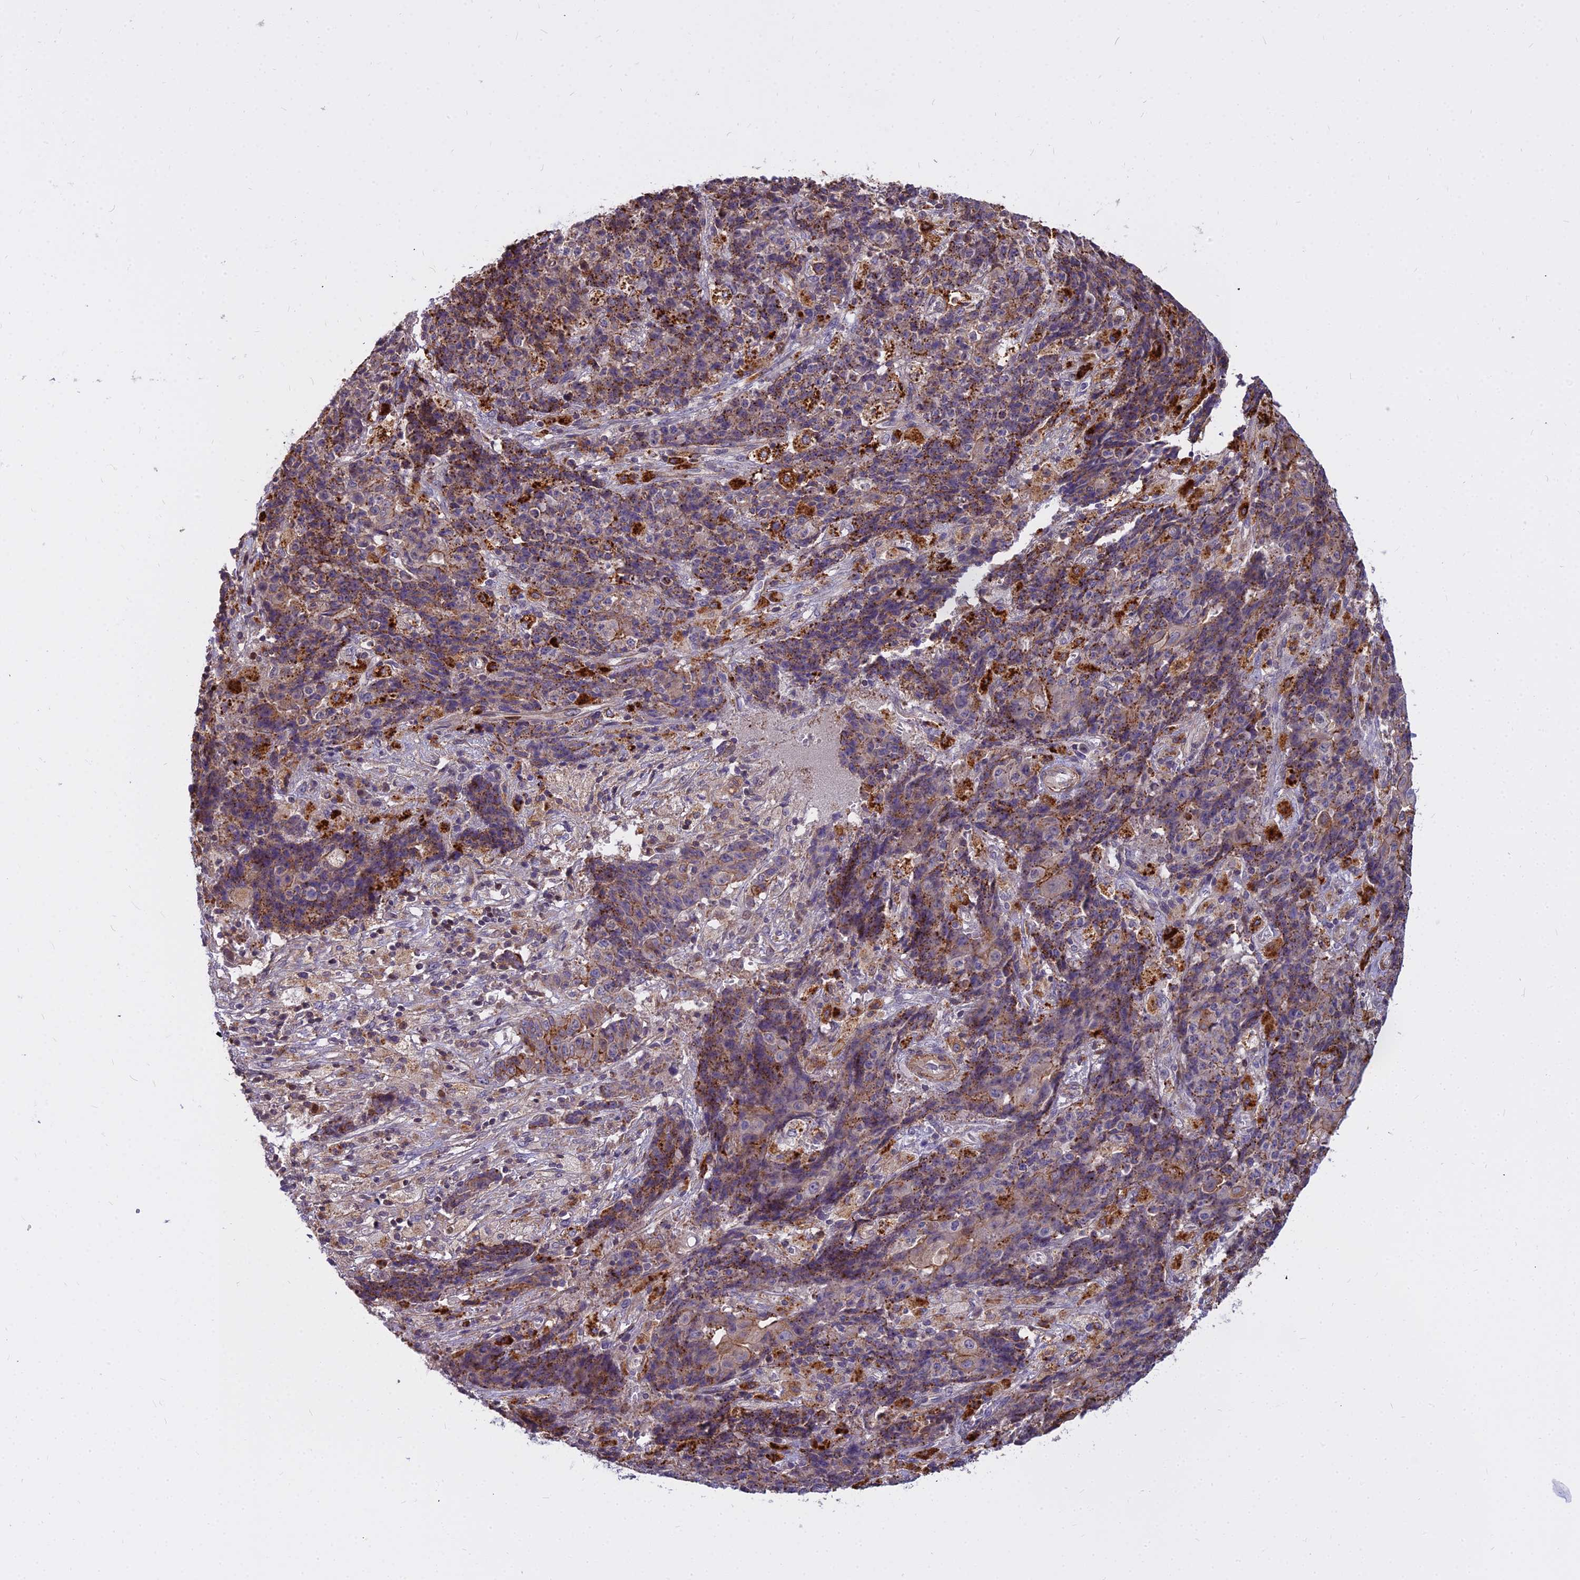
{"staining": {"intensity": "moderate", "quantity": "25%-75%", "location": "cytoplasmic/membranous"}, "tissue": "ovarian cancer", "cell_type": "Tumor cells", "image_type": "cancer", "snomed": [{"axis": "morphology", "description": "Carcinoma, endometroid"}, {"axis": "topography", "description": "Ovary"}], "caption": "The image reveals a brown stain indicating the presence of a protein in the cytoplasmic/membranous of tumor cells in ovarian cancer.", "gene": "GLYATL3", "patient": {"sex": "female", "age": 42}}